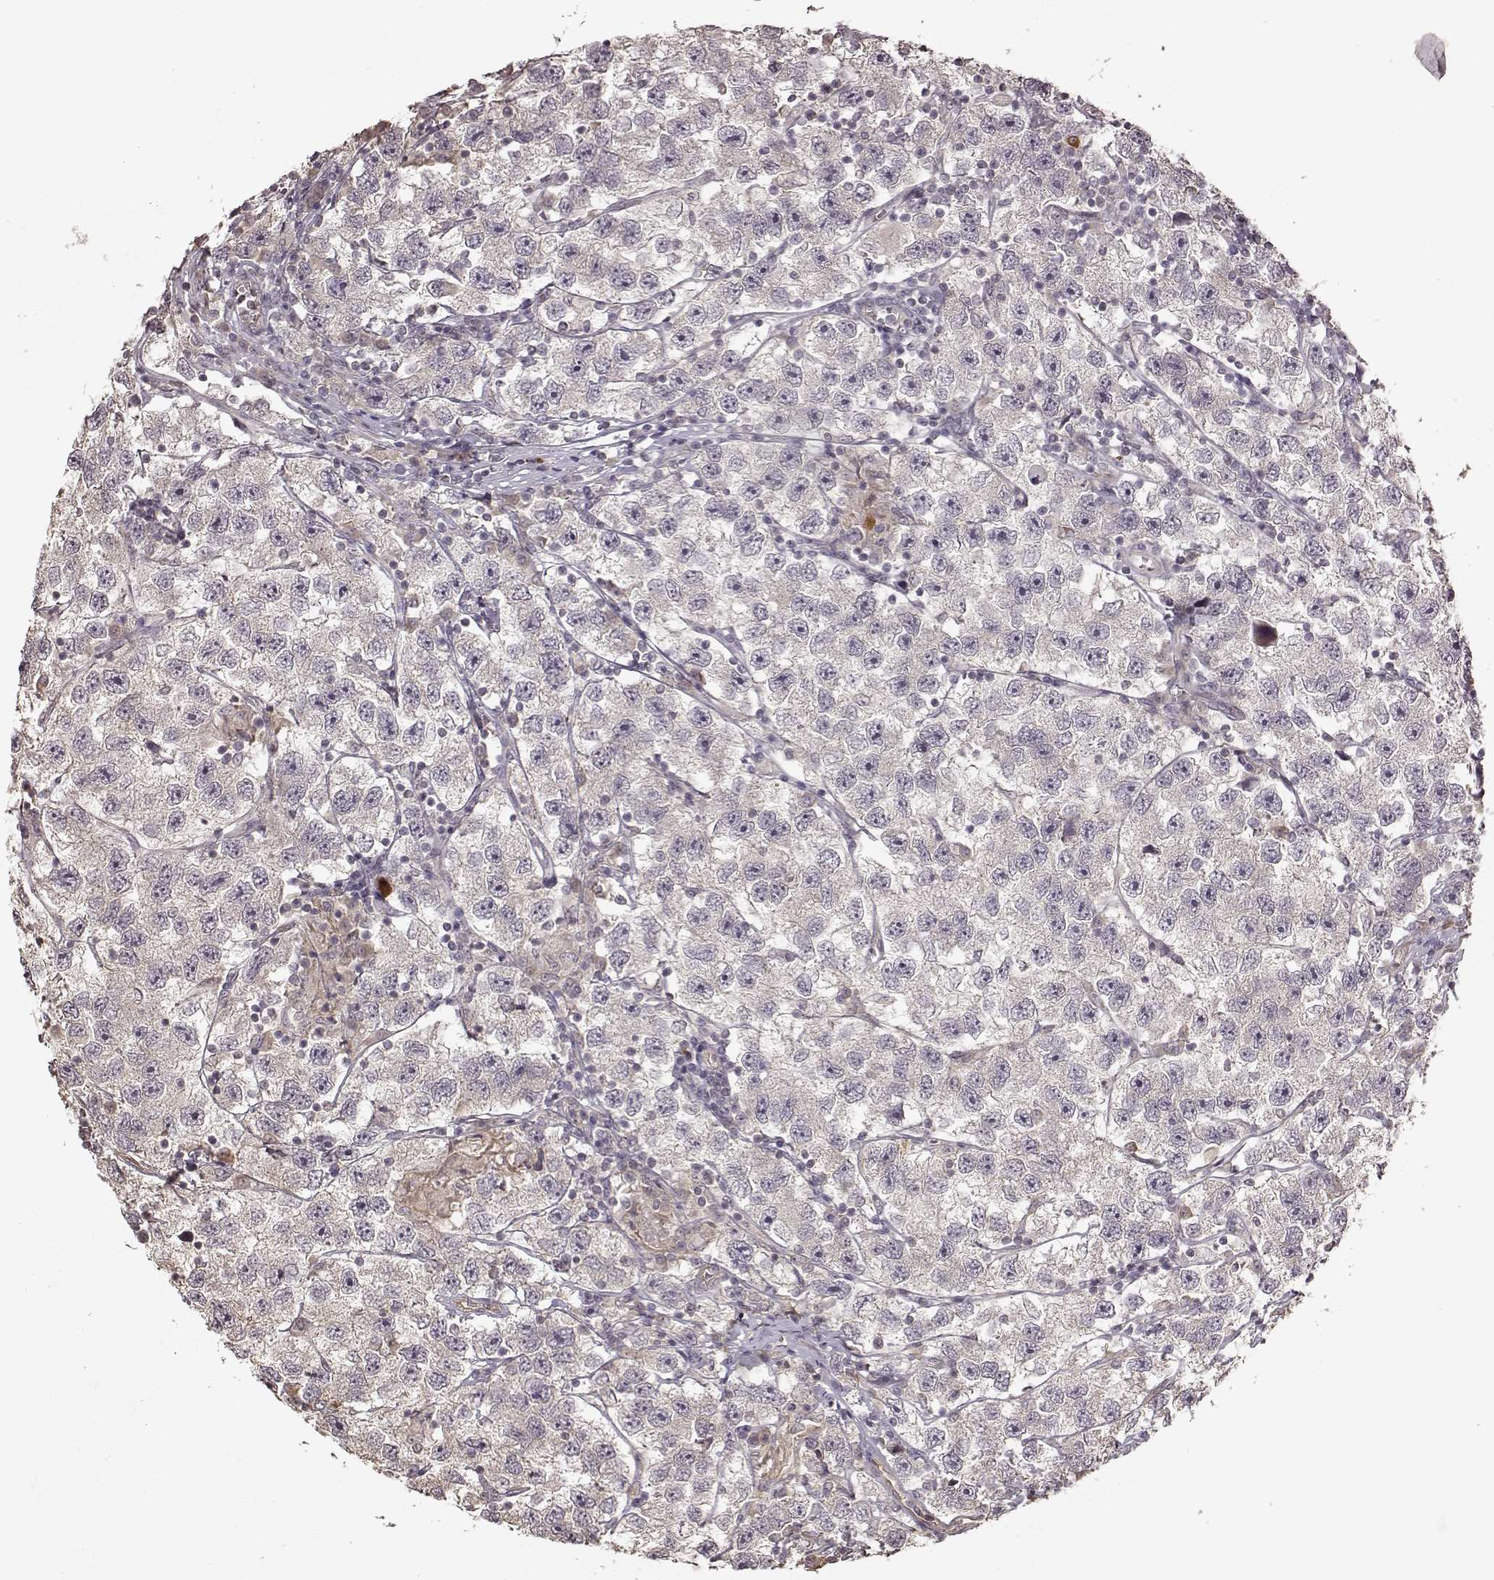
{"staining": {"intensity": "negative", "quantity": "none", "location": "none"}, "tissue": "testis cancer", "cell_type": "Tumor cells", "image_type": "cancer", "snomed": [{"axis": "morphology", "description": "Seminoma, NOS"}, {"axis": "topography", "description": "Testis"}], "caption": "This is a histopathology image of IHC staining of seminoma (testis), which shows no positivity in tumor cells.", "gene": "CRB1", "patient": {"sex": "male", "age": 26}}